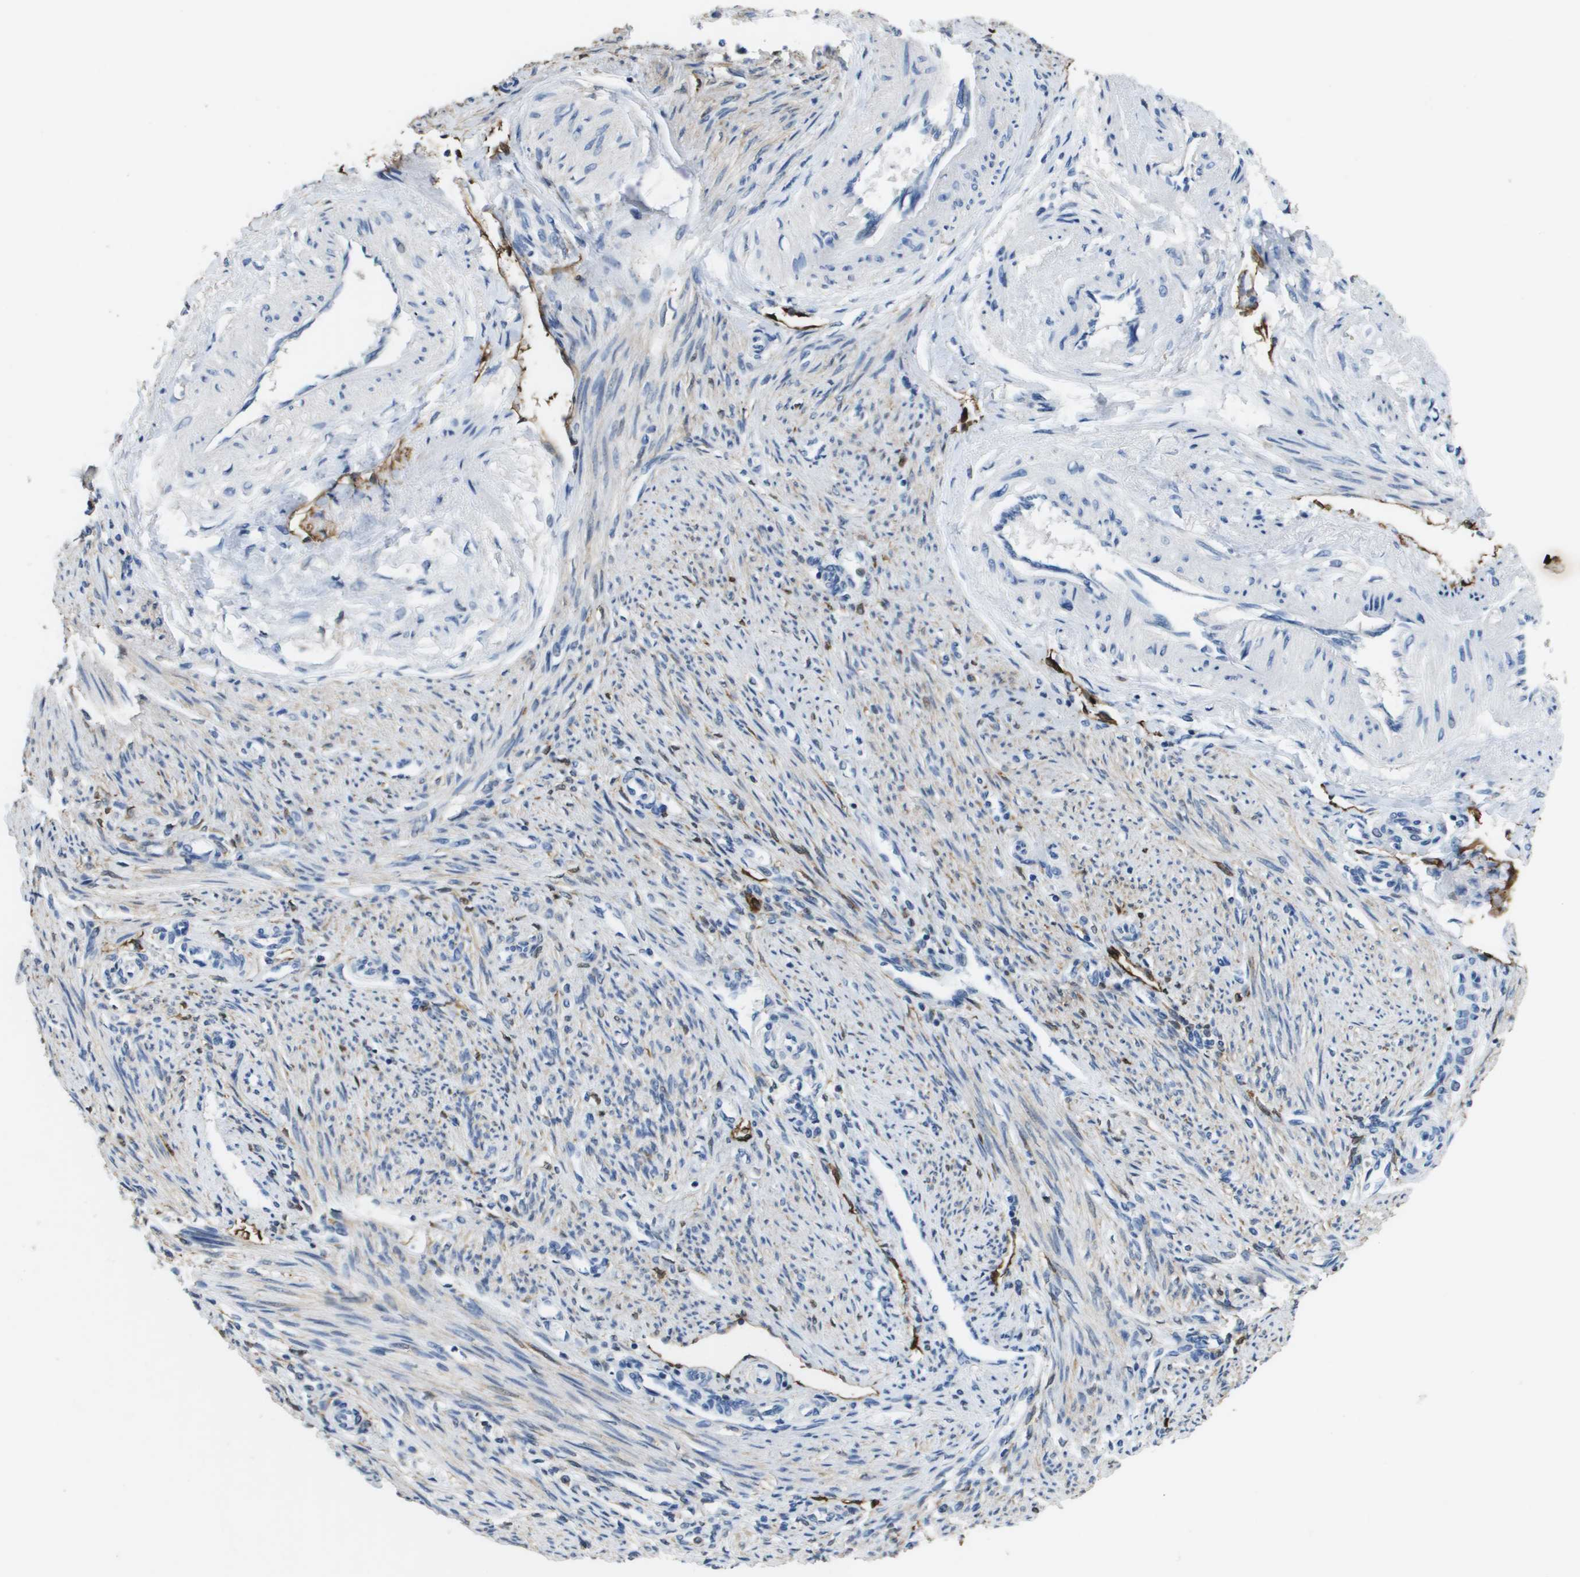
{"staining": {"intensity": "negative", "quantity": "none", "location": "none"}, "tissue": "endometrium", "cell_type": "Cells in endometrial stroma", "image_type": "normal", "snomed": [{"axis": "morphology", "description": "Normal tissue, NOS"}, {"axis": "topography", "description": "Endometrium"}], "caption": "Immunohistochemical staining of benign human endometrium reveals no significant positivity in cells in endometrial stroma. The staining is performed using DAB (3,3'-diaminobenzidine) brown chromogen with nuclei counter-stained in using hematoxylin.", "gene": "FABP5", "patient": {"sex": "female", "age": 42}}